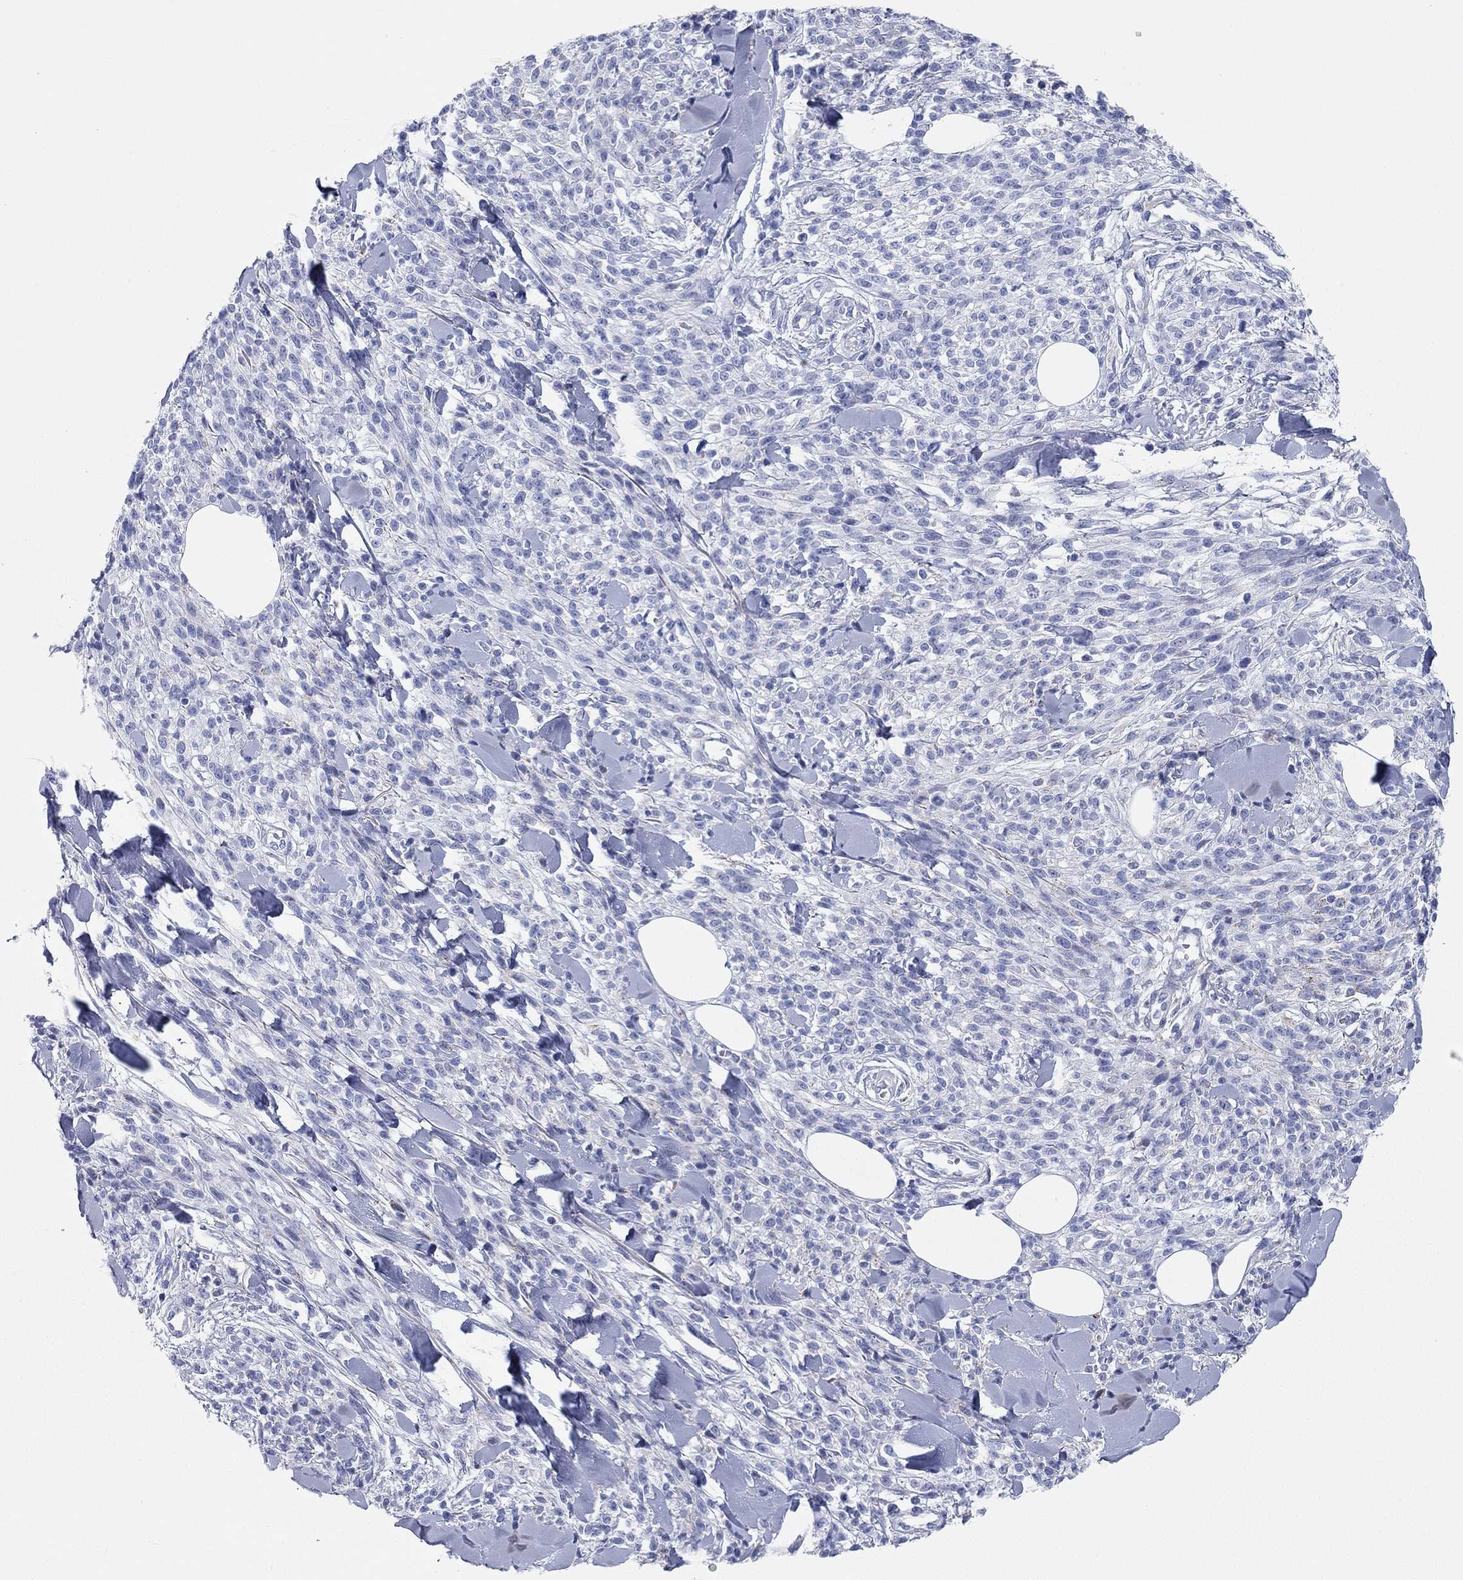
{"staining": {"intensity": "negative", "quantity": "none", "location": "none"}, "tissue": "melanoma", "cell_type": "Tumor cells", "image_type": "cancer", "snomed": [{"axis": "morphology", "description": "Malignant melanoma, NOS"}, {"axis": "topography", "description": "Skin"}, {"axis": "topography", "description": "Skin of trunk"}], "caption": "Photomicrograph shows no significant protein staining in tumor cells of melanoma. (DAB (3,3'-diaminobenzidine) immunohistochemistry (IHC), high magnification).", "gene": "CHI3L2", "patient": {"sex": "male", "age": 74}}